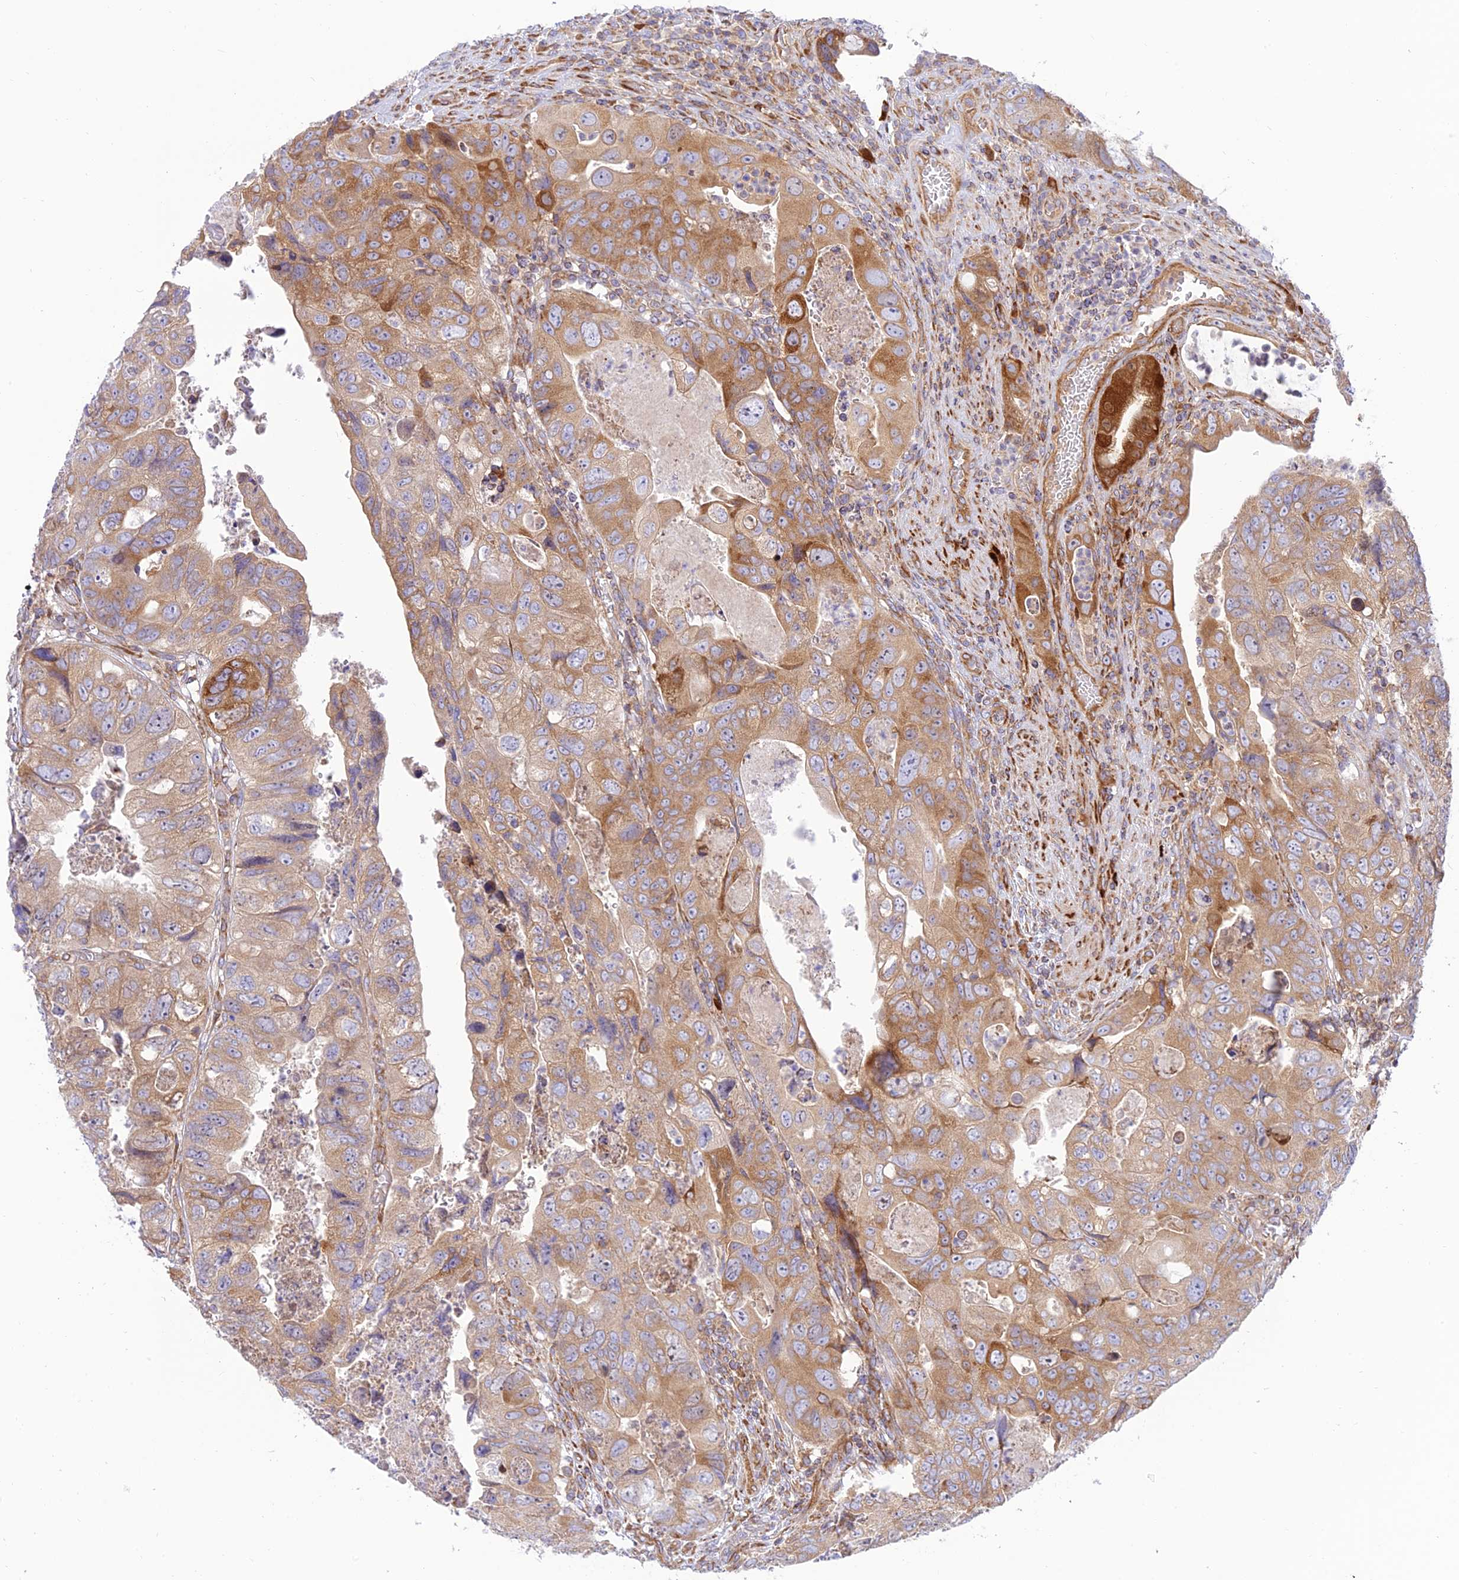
{"staining": {"intensity": "moderate", "quantity": ">75%", "location": "cytoplasmic/membranous"}, "tissue": "colorectal cancer", "cell_type": "Tumor cells", "image_type": "cancer", "snomed": [{"axis": "morphology", "description": "Adenocarcinoma, NOS"}, {"axis": "topography", "description": "Rectum"}], "caption": "The immunohistochemical stain labels moderate cytoplasmic/membranous staining in tumor cells of colorectal adenocarcinoma tissue.", "gene": "PIMREG", "patient": {"sex": "male", "age": 63}}